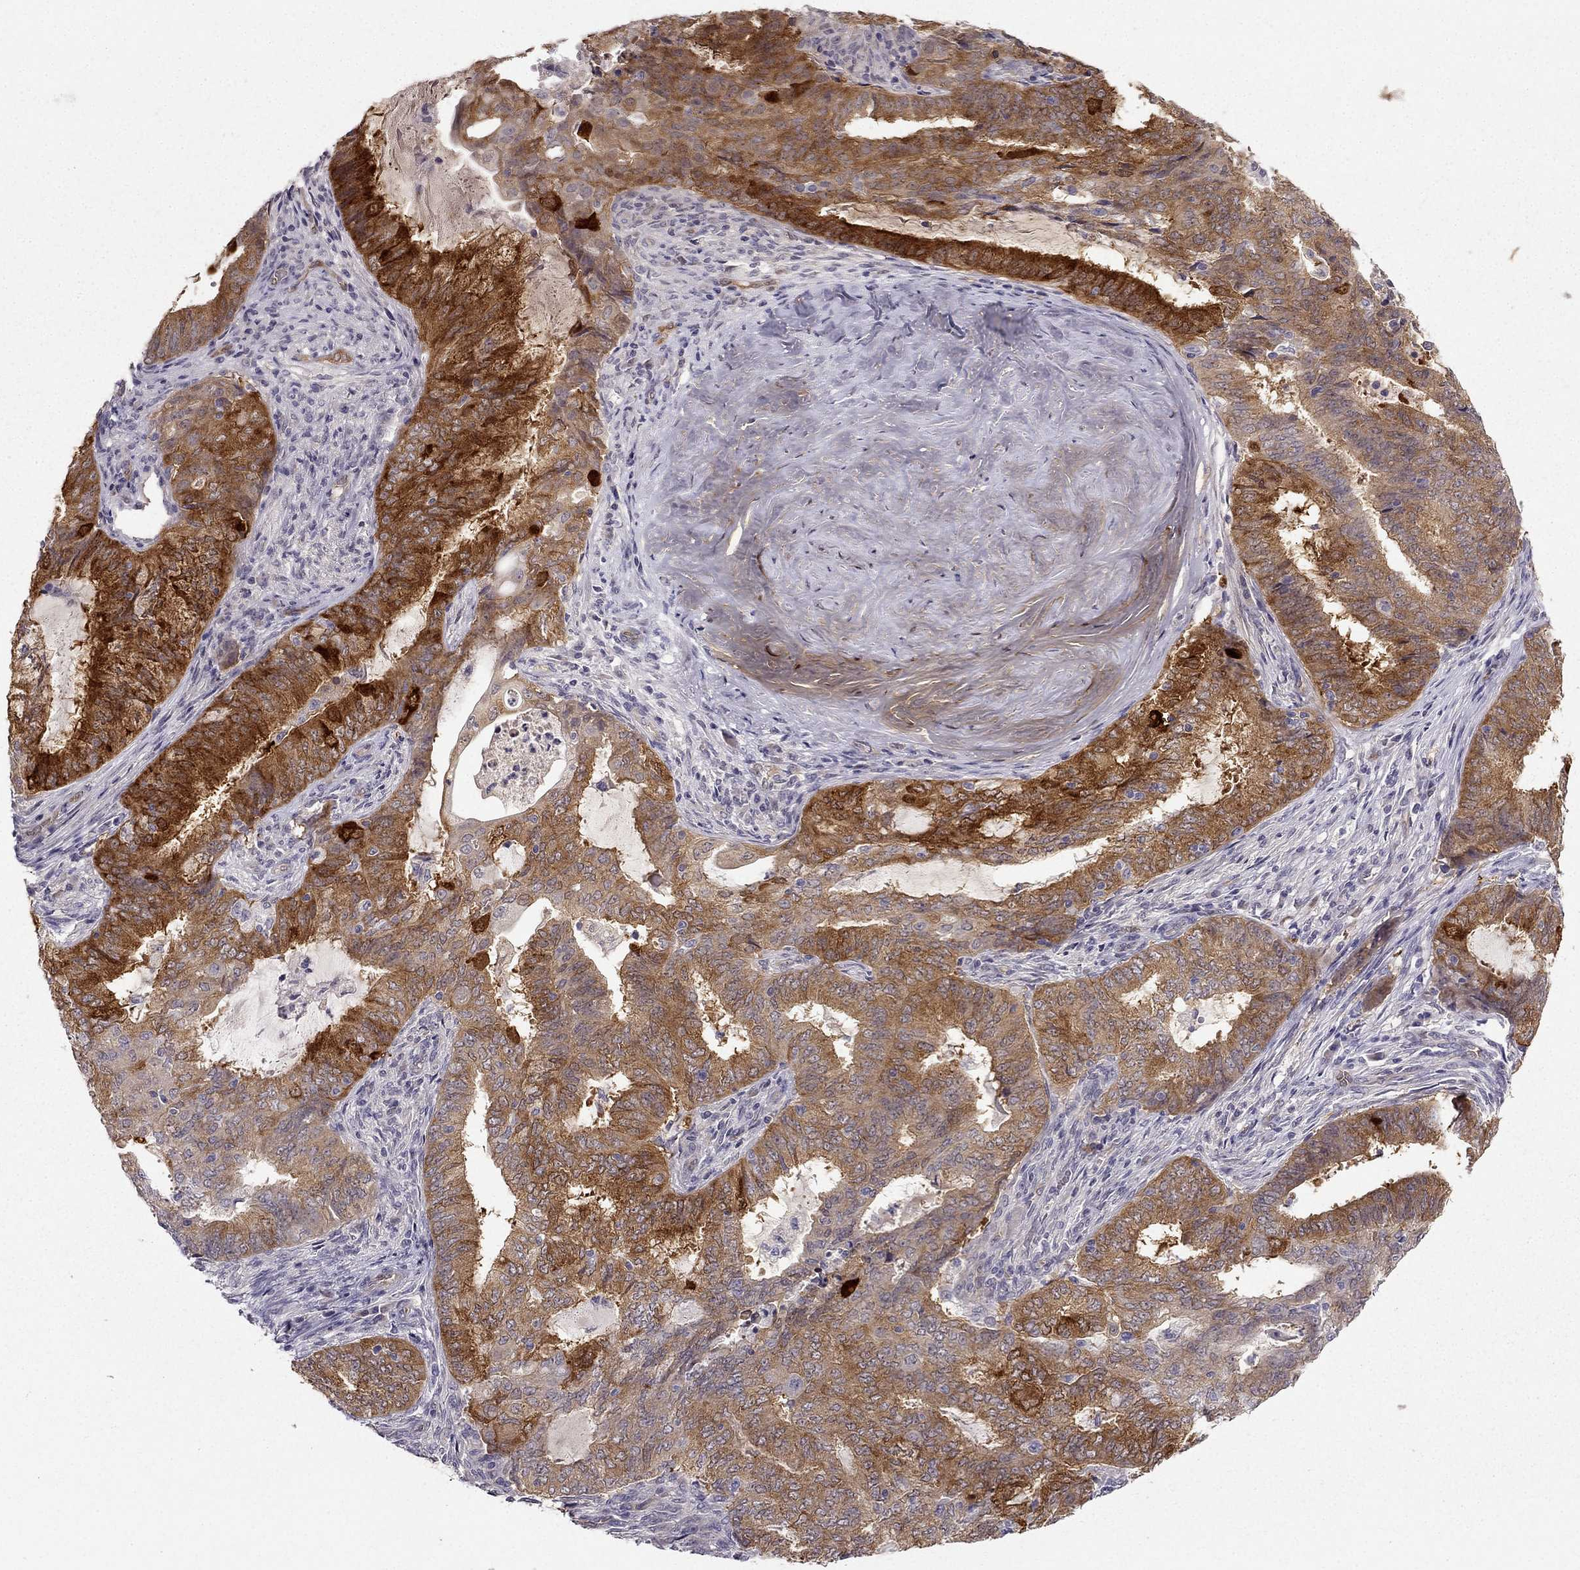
{"staining": {"intensity": "strong", "quantity": "25%-75%", "location": "cytoplasmic/membranous"}, "tissue": "endometrial cancer", "cell_type": "Tumor cells", "image_type": "cancer", "snomed": [{"axis": "morphology", "description": "Adenocarcinoma, NOS"}, {"axis": "topography", "description": "Endometrium"}], "caption": "Protein analysis of endometrial adenocarcinoma tissue shows strong cytoplasmic/membranous expression in approximately 25%-75% of tumor cells.", "gene": "NQO1", "patient": {"sex": "female", "age": 62}}